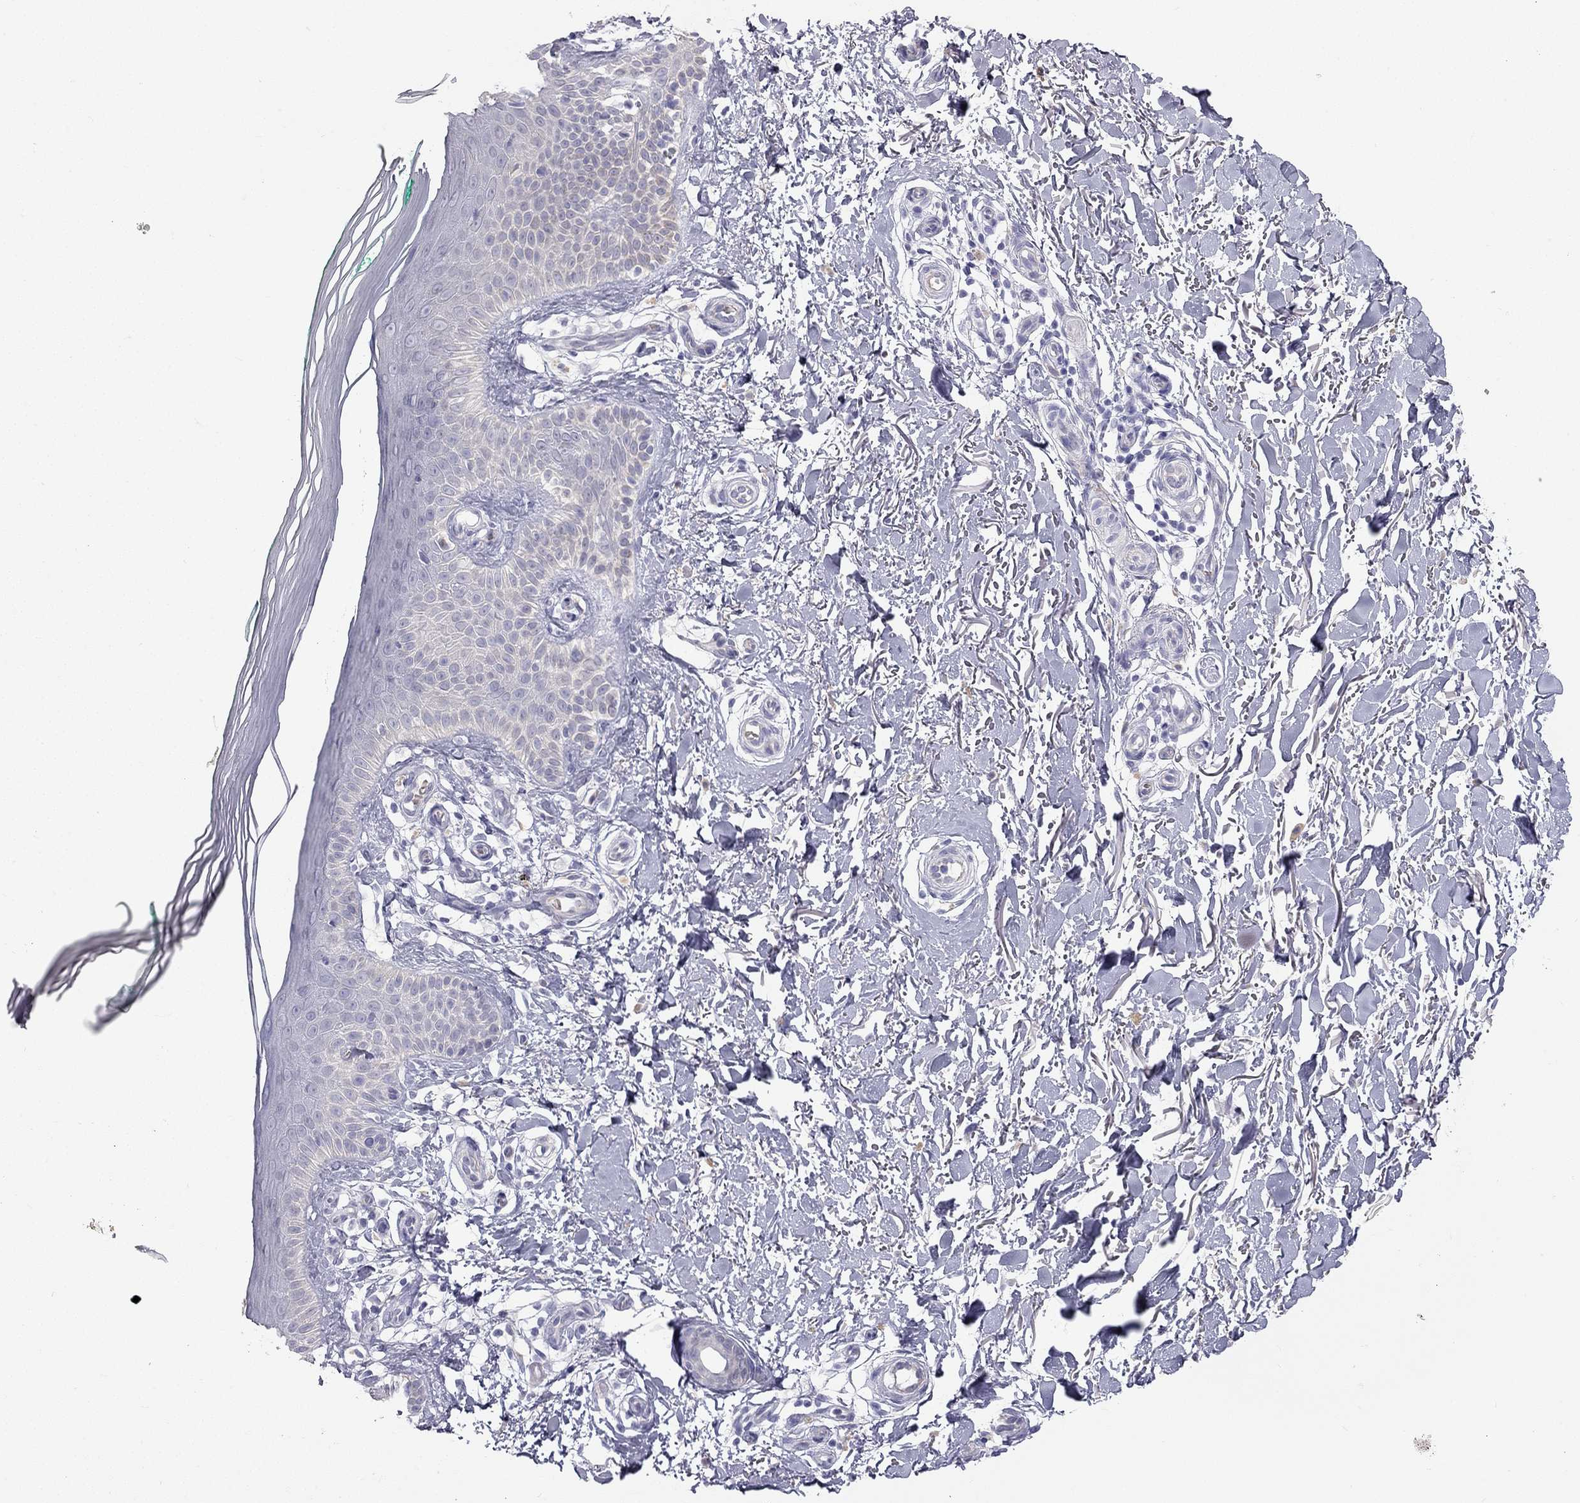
{"staining": {"intensity": "negative", "quantity": "none", "location": "none"}, "tissue": "skin", "cell_type": "Fibroblasts", "image_type": "normal", "snomed": [{"axis": "morphology", "description": "Normal tissue, NOS"}, {"axis": "morphology", "description": "Inflammation, NOS"}, {"axis": "morphology", "description": "Fibrosis, NOS"}, {"axis": "topography", "description": "Skin"}], "caption": "Fibroblasts show no significant protein staining in benign skin. (Brightfield microscopy of DAB (3,3'-diaminobenzidine) immunohistochemistry (IHC) at high magnification).", "gene": "TDRD6", "patient": {"sex": "male", "age": 71}}